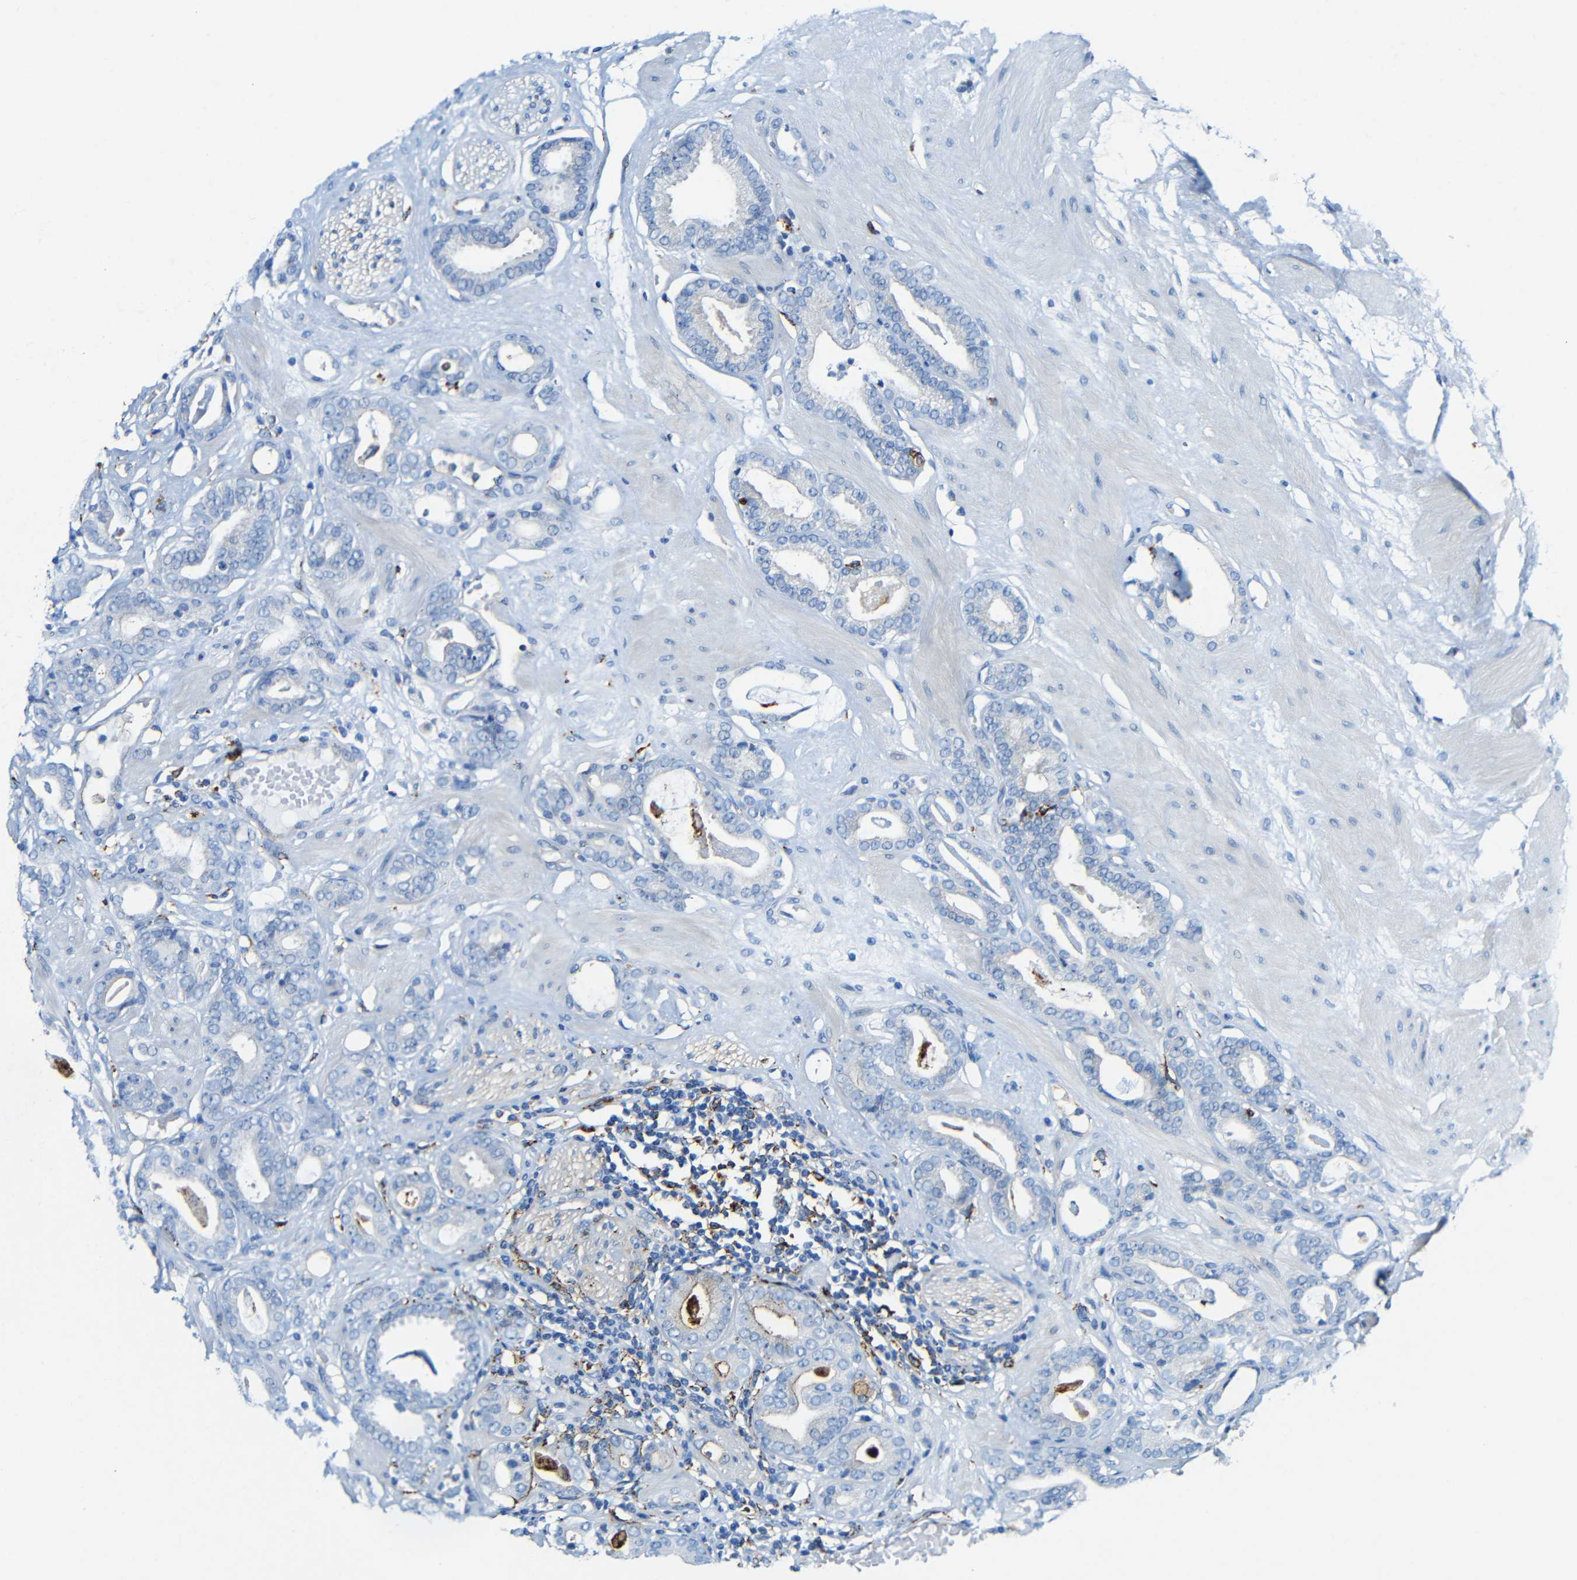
{"staining": {"intensity": "negative", "quantity": "none", "location": "none"}, "tissue": "prostate cancer", "cell_type": "Tumor cells", "image_type": "cancer", "snomed": [{"axis": "morphology", "description": "Adenocarcinoma, Low grade"}, {"axis": "topography", "description": "Prostate"}], "caption": "Tumor cells are negative for brown protein staining in prostate cancer (low-grade adenocarcinoma). (Brightfield microscopy of DAB (3,3'-diaminobenzidine) IHC at high magnification).", "gene": "HLA-DMA", "patient": {"sex": "male", "age": 53}}